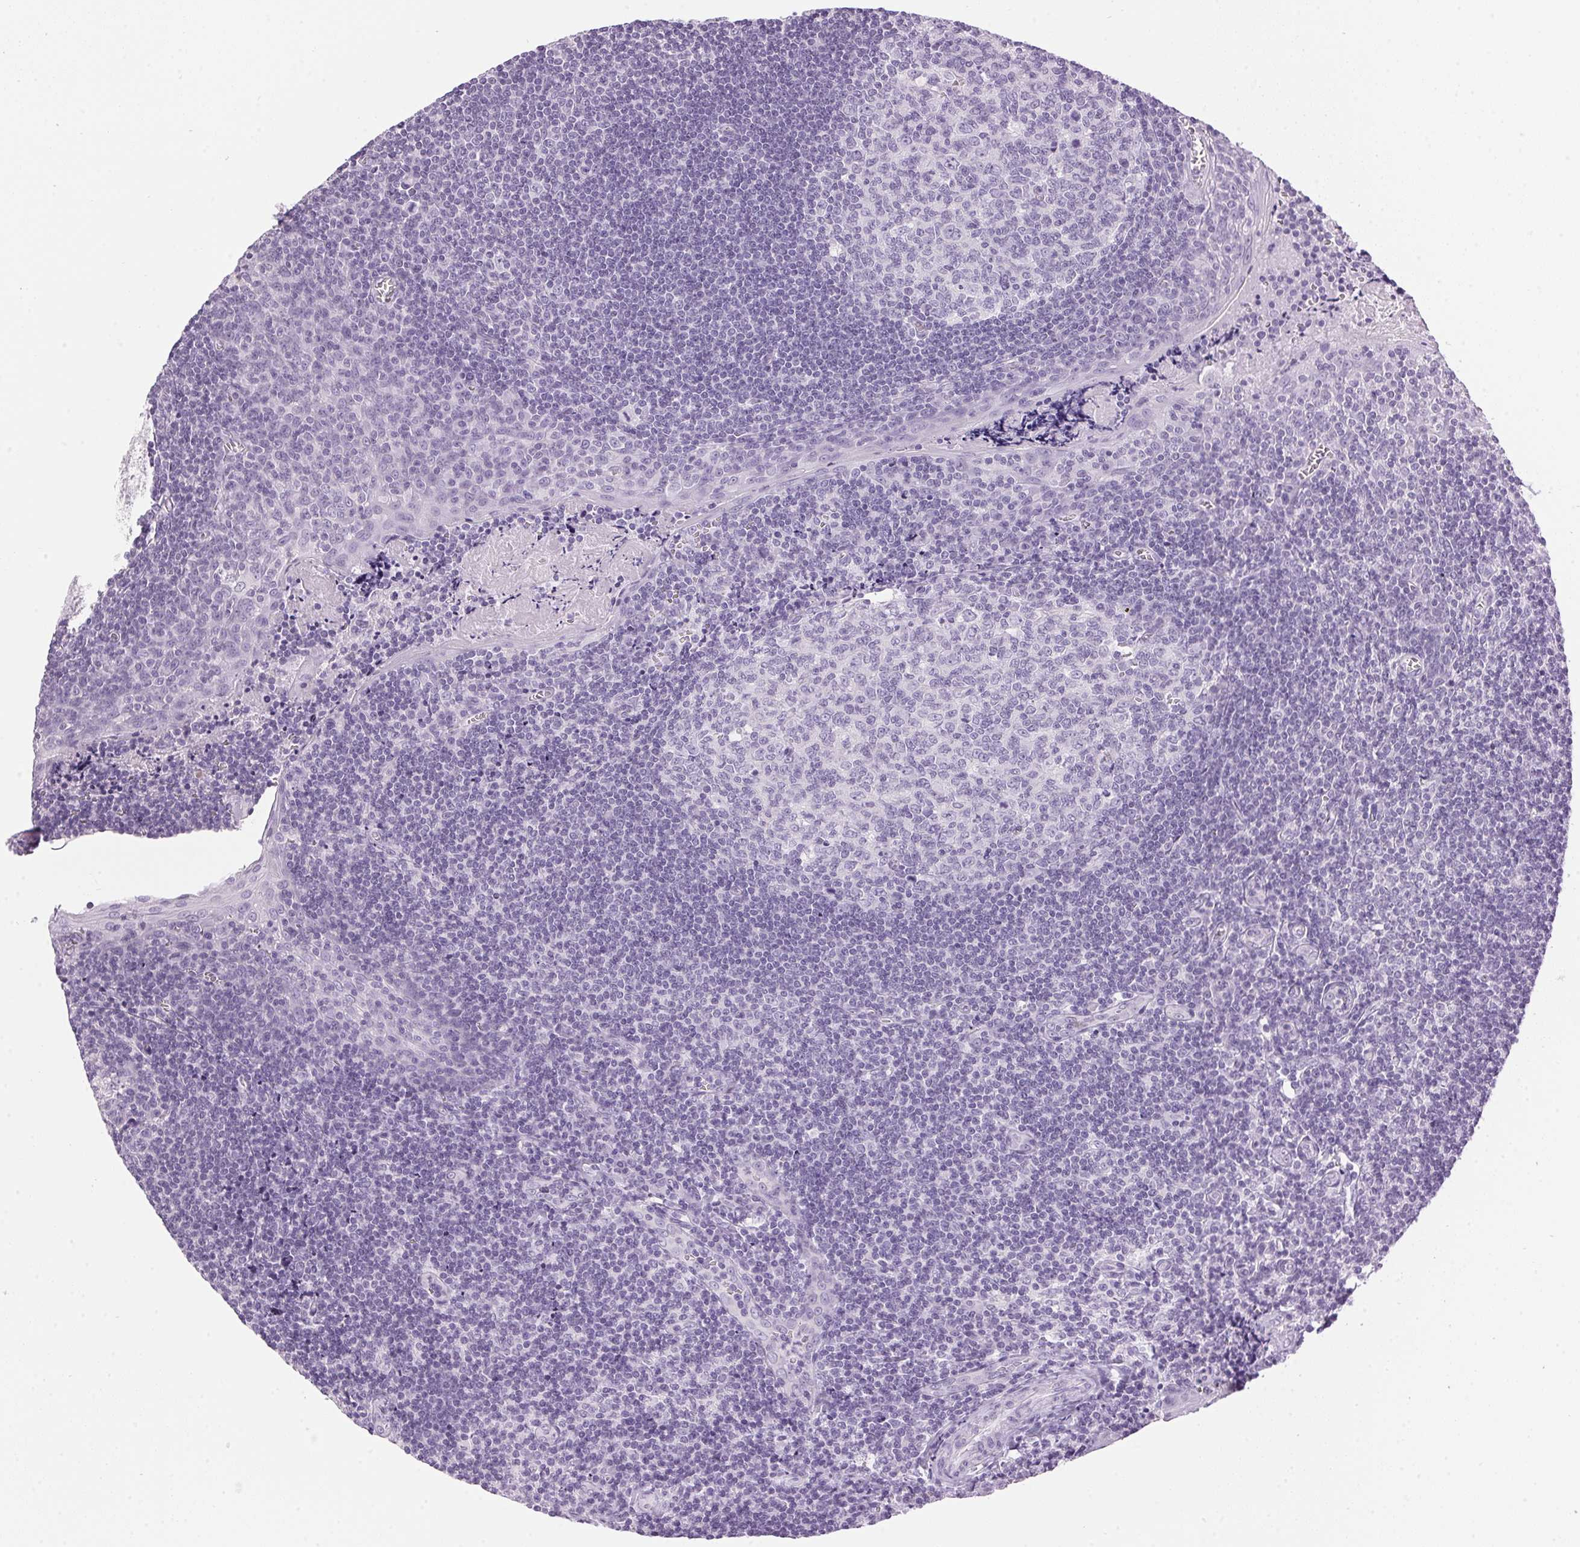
{"staining": {"intensity": "negative", "quantity": "none", "location": "none"}, "tissue": "tonsil", "cell_type": "Germinal center cells", "image_type": "normal", "snomed": [{"axis": "morphology", "description": "Normal tissue, NOS"}, {"axis": "morphology", "description": "Inflammation, NOS"}, {"axis": "topography", "description": "Tonsil"}], "caption": "Germinal center cells show no significant staining in normal tonsil. (Stains: DAB (3,3'-diaminobenzidine) IHC with hematoxylin counter stain, Microscopy: brightfield microscopy at high magnification).", "gene": "SP7", "patient": {"sex": "female", "age": 31}}